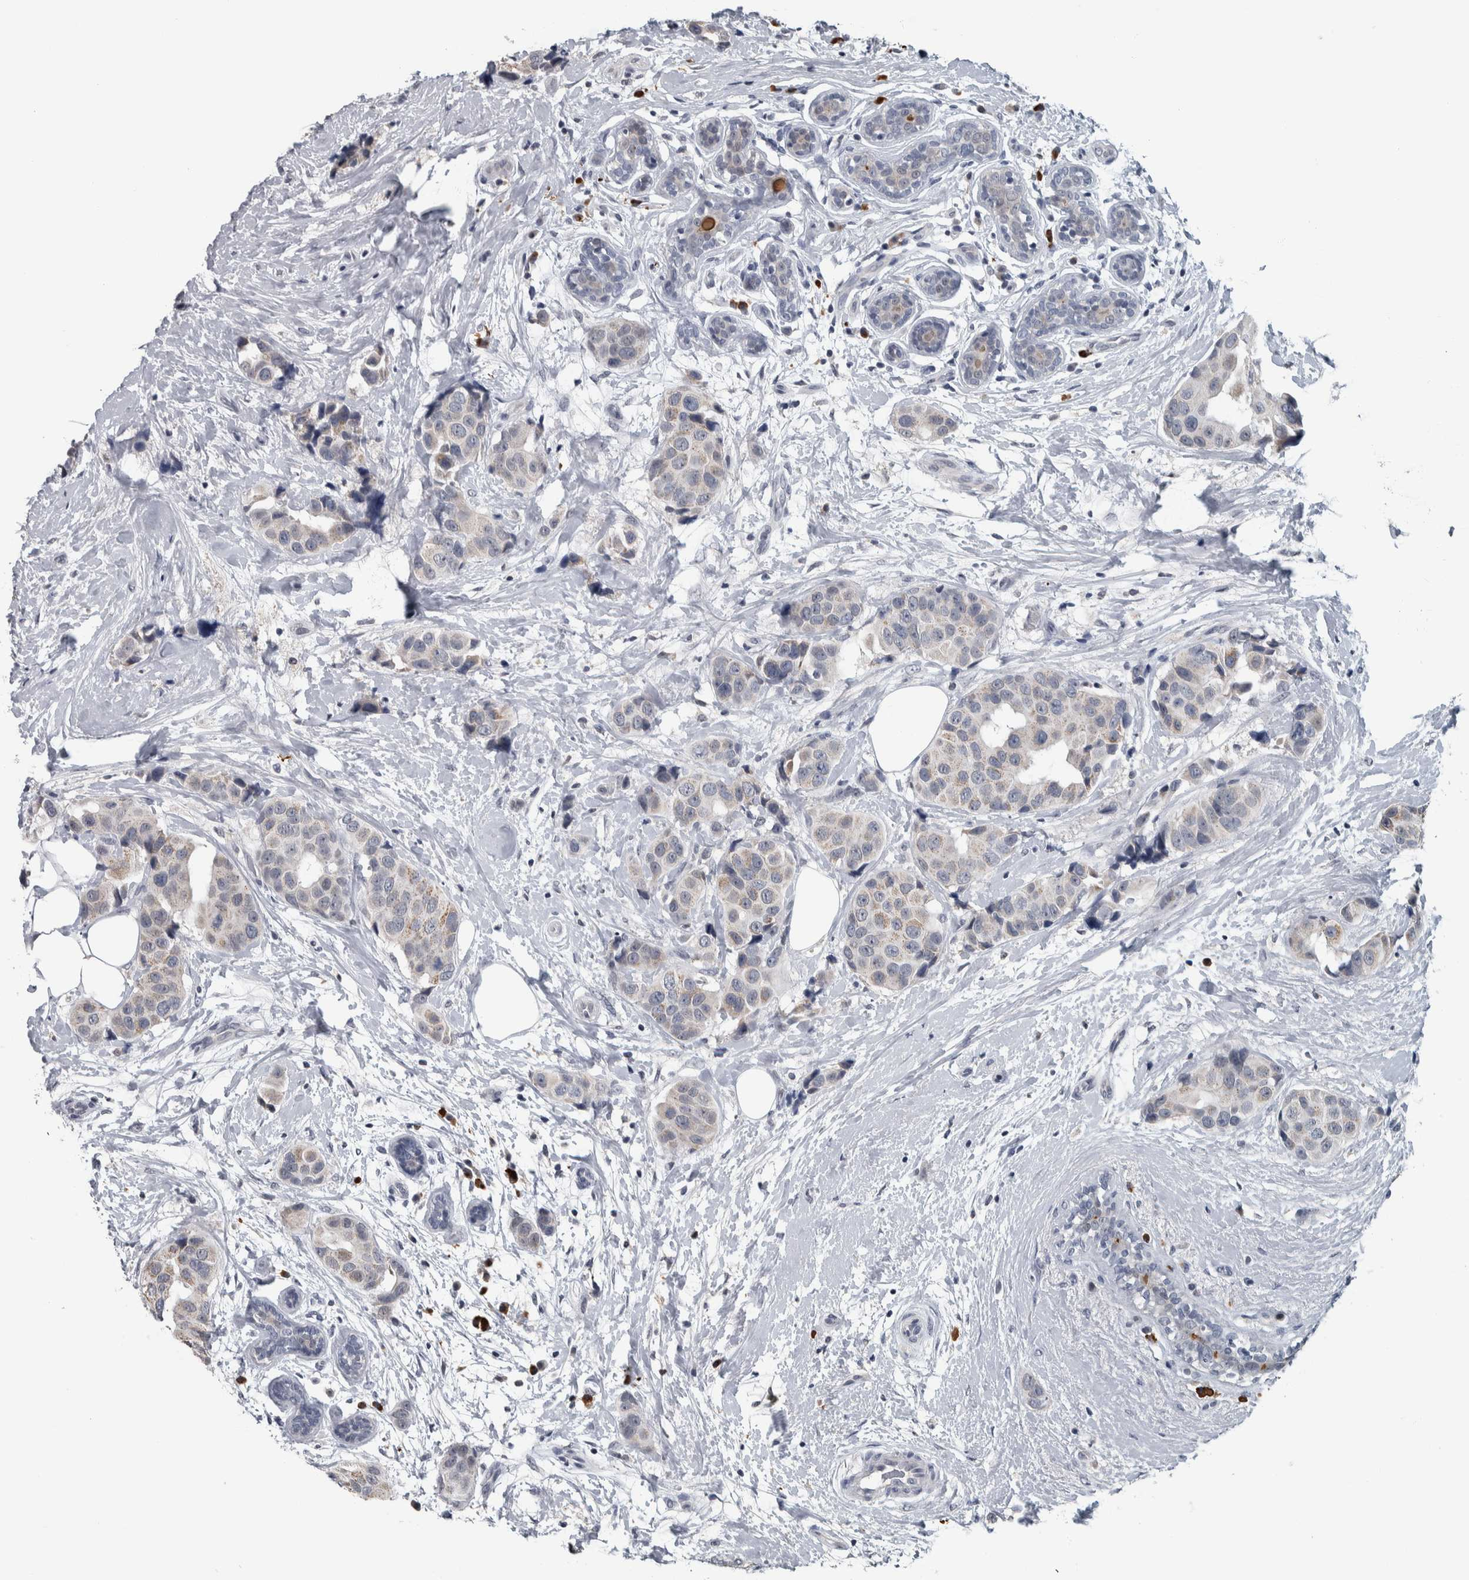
{"staining": {"intensity": "weak", "quantity": "<25%", "location": "cytoplasmic/membranous"}, "tissue": "breast cancer", "cell_type": "Tumor cells", "image_type": "cancer", "snomed": [{"axis": "morphology", "description": "Normal tissue, NOS"}, {"axis": "morphology", "description": "Duct carcinoma"}, {"axis": "topography", "description": "Breast"}], "caption": "Immunohistochemistry image of neoplastic tissue: intraductal carcinoma (breast) stained with DAB shows no significant protein staining in tumor cells.", "gene": "CAVIN4", "patient": {"sex": "female", "age": 39}}